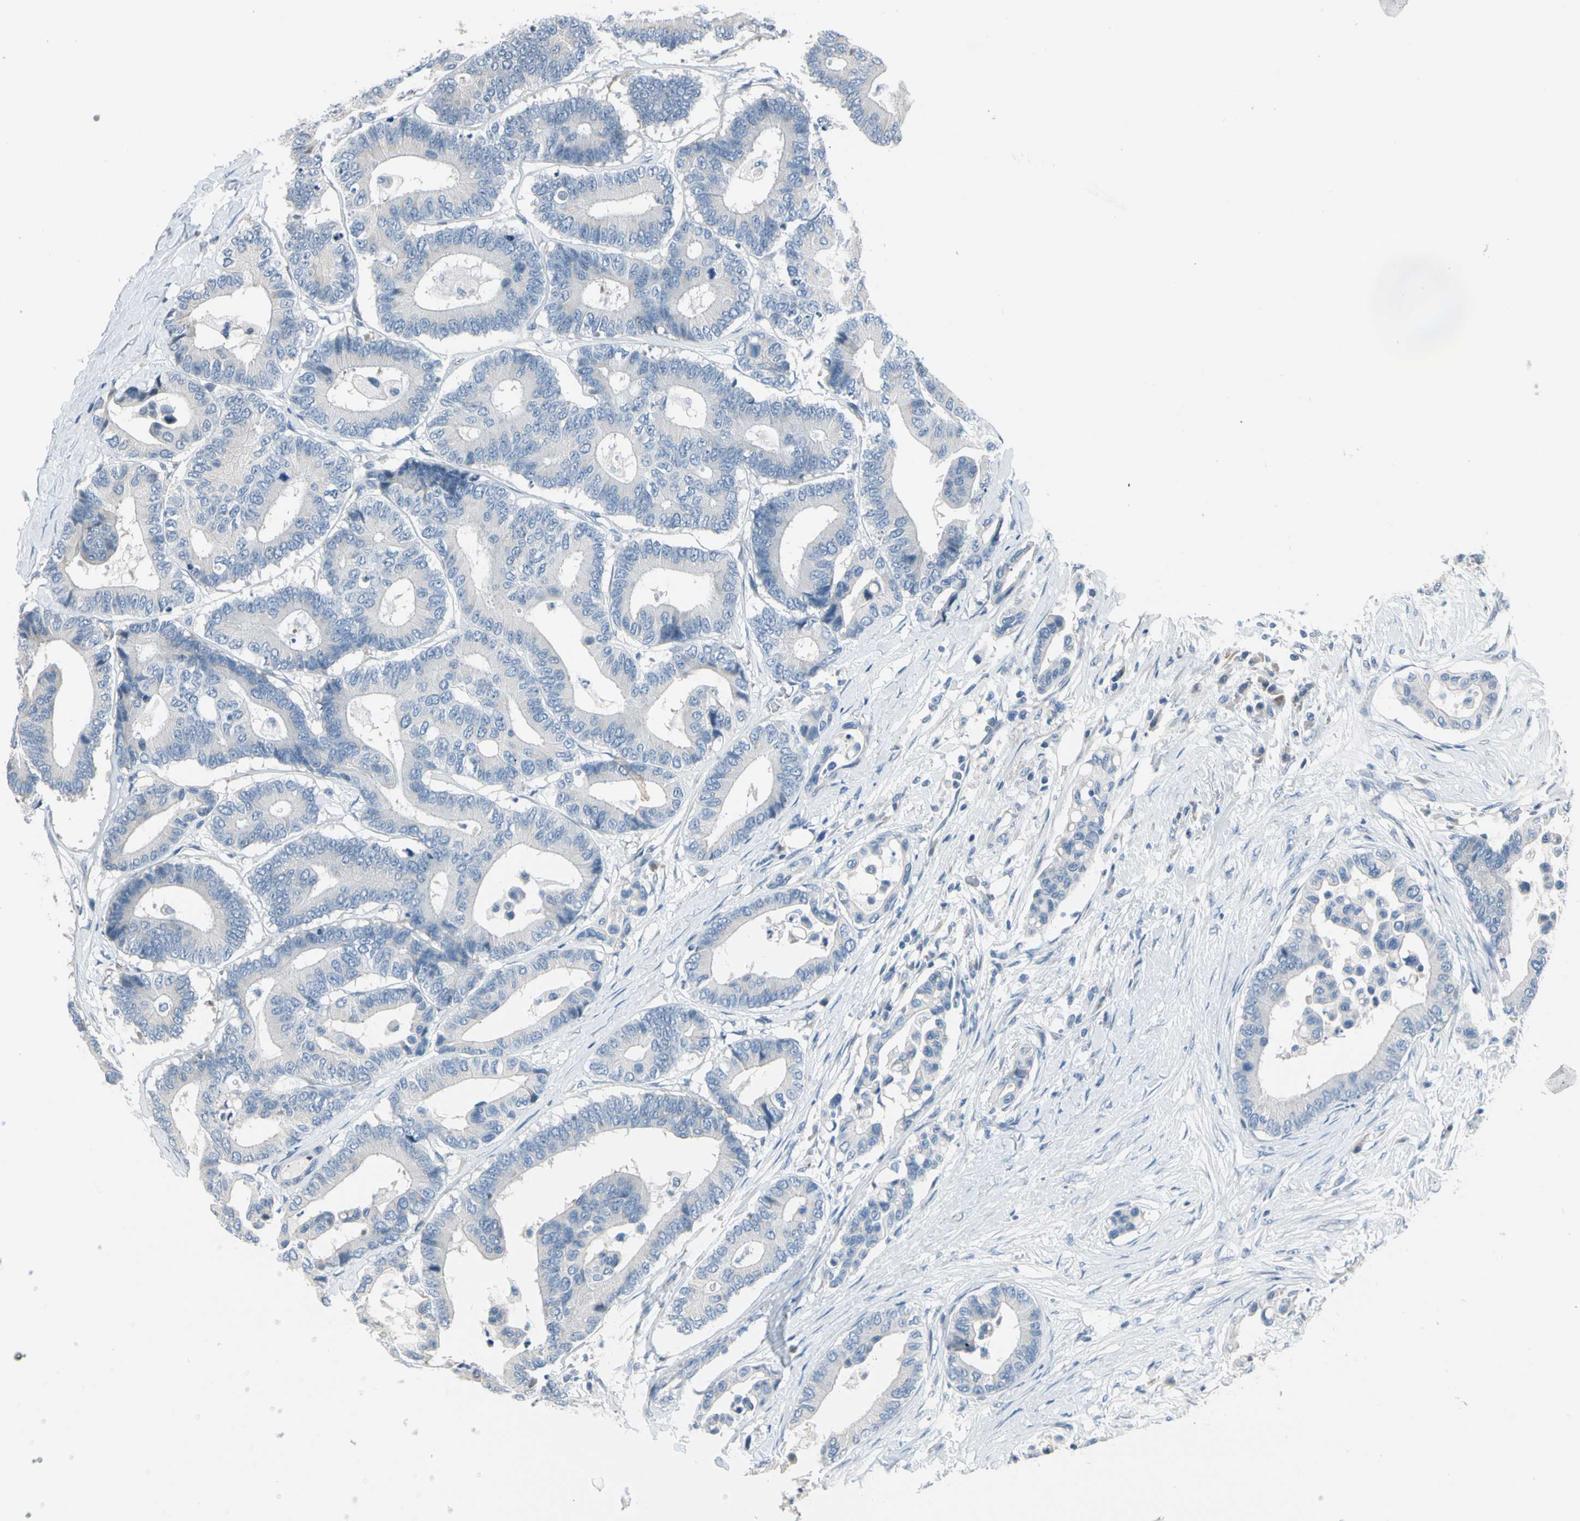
{"staining": {"intensity": "negative", "quantity": "none", "location": "none"}, "tissue": "colorectal cancer", "cell_type": "Tumor cells", "image_type": "cancer", "snomed": [{"axis": "morphology", "description": "Normal tissue, NOS"}, {"axis": "morphology", "description": "Adenocarcinoma, NOS"}, {"axis": "topography", "description": "Colon"}], "caption": "The photomicrograph reveals no significant staining in tumor cells of colorectal adenocarcinoma.", "gene": "STK40", "patient": {"sex": "male", "age": 82}}